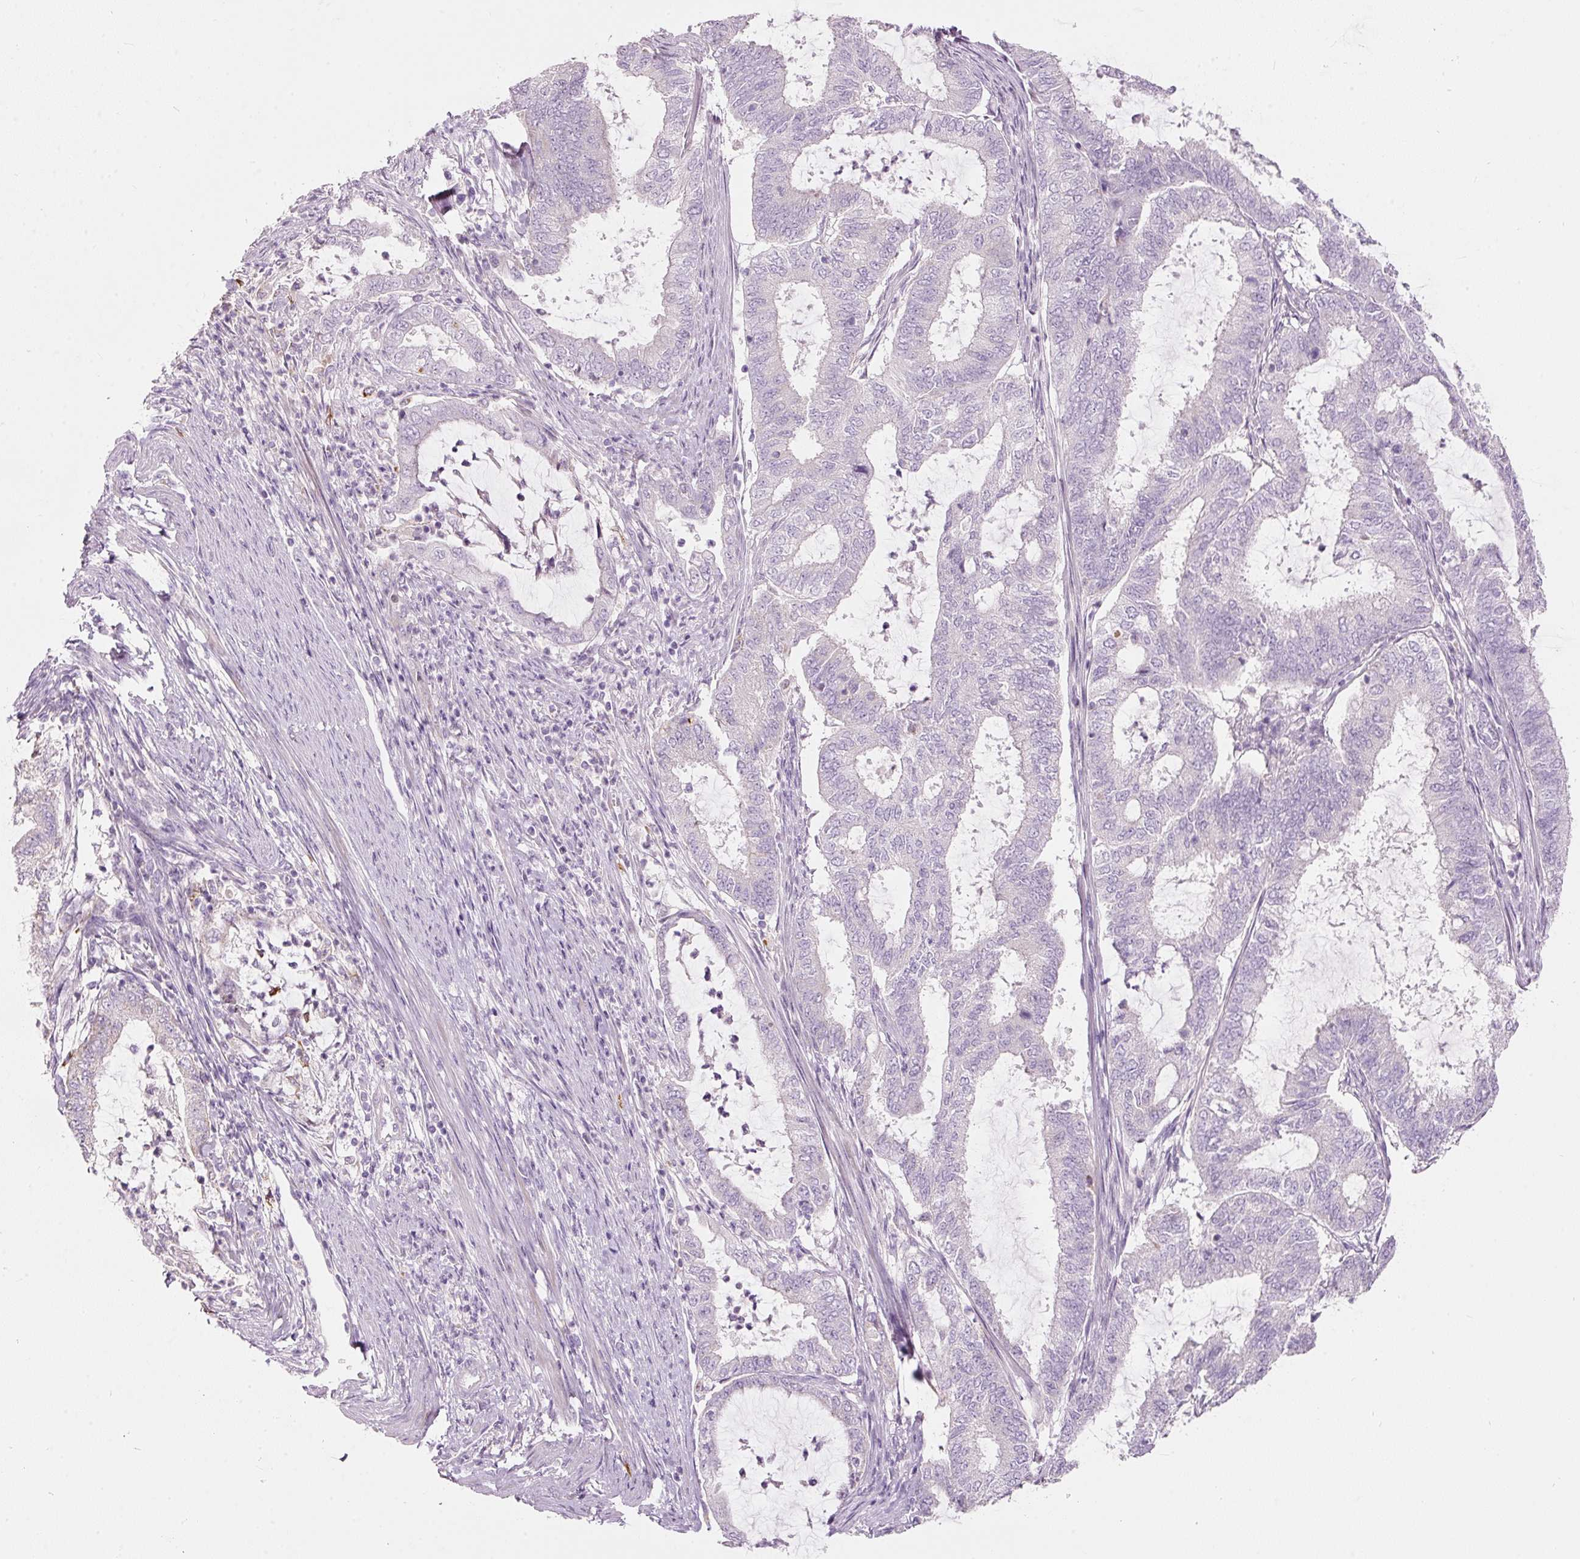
{"staining": {"intensity": "negative", "quantity": "none", "location": "none"}, "tissue": "endometrial cancer", "cell_type": "Tumor cells", "image_type": "cancer", "snomed": [{"axis": "morphology", "description": "Adenocarcinoma, NOS"}, {"axis": "topography", "description": "Endometrium"}], "caption": "There is no significant positivity in tumor cells of endometrial cancer.", "gene": "MTHFD2", "patient": {"sex": "female", "age": 51}}